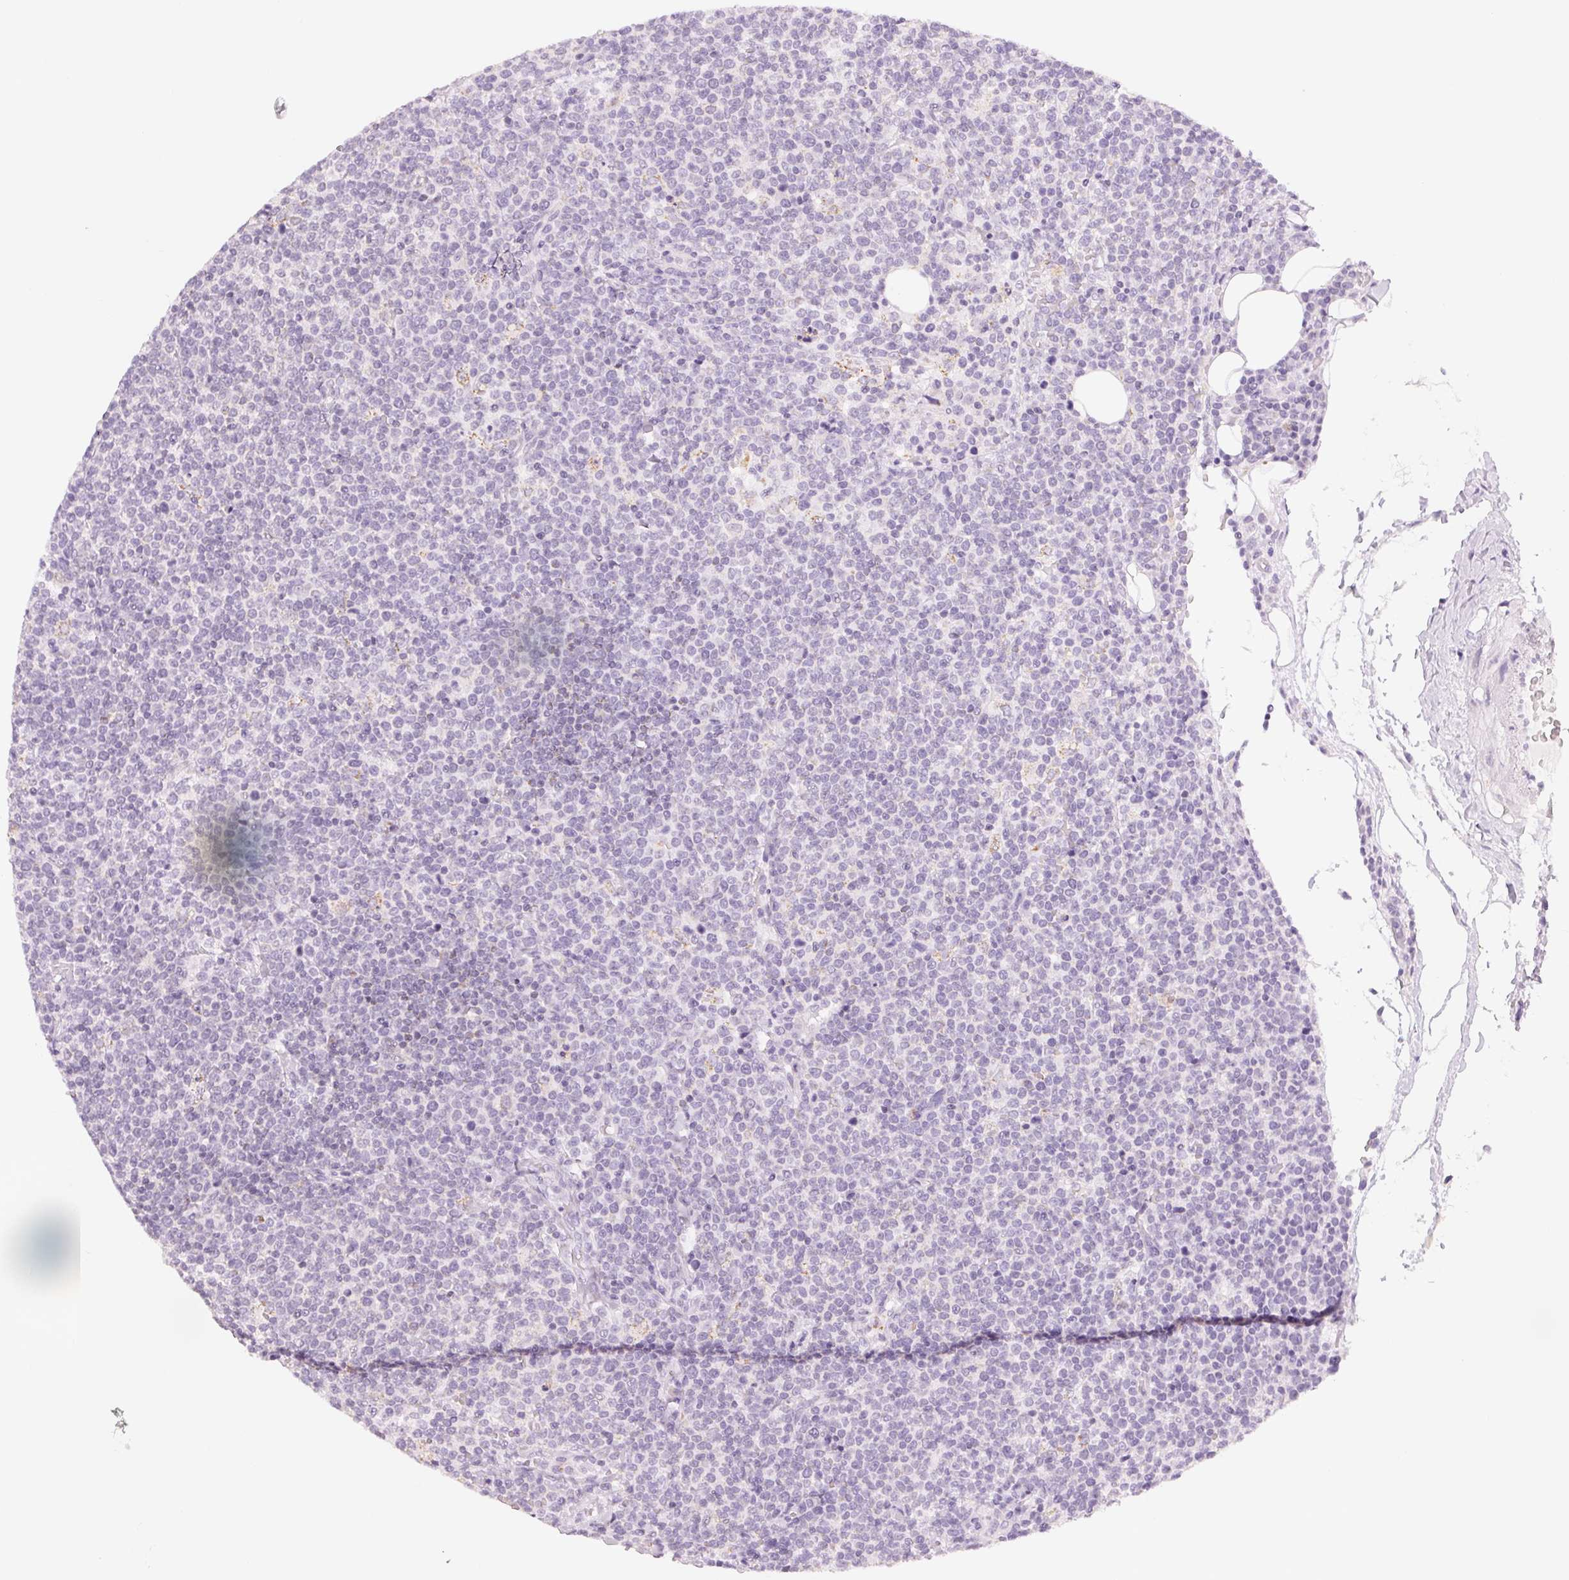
{"staining": {"intensity": "negative", "quantity": "none", "location": "none"}, "tissue": "lymphoma", "cell_type": "Tumor cells", "image_type": "cancer", "snomed": [{"axis": "morphology", "description": "Malignant lymphoma, non-Hodgkin's type, High grade"}, {"axis": "topography", "description": "Lymph node"}], "caption": "Tumor cells show no significant positivity in lymphoma.", "gene": "HOXB13", "patient": {"sex": "male", "age": 61}}